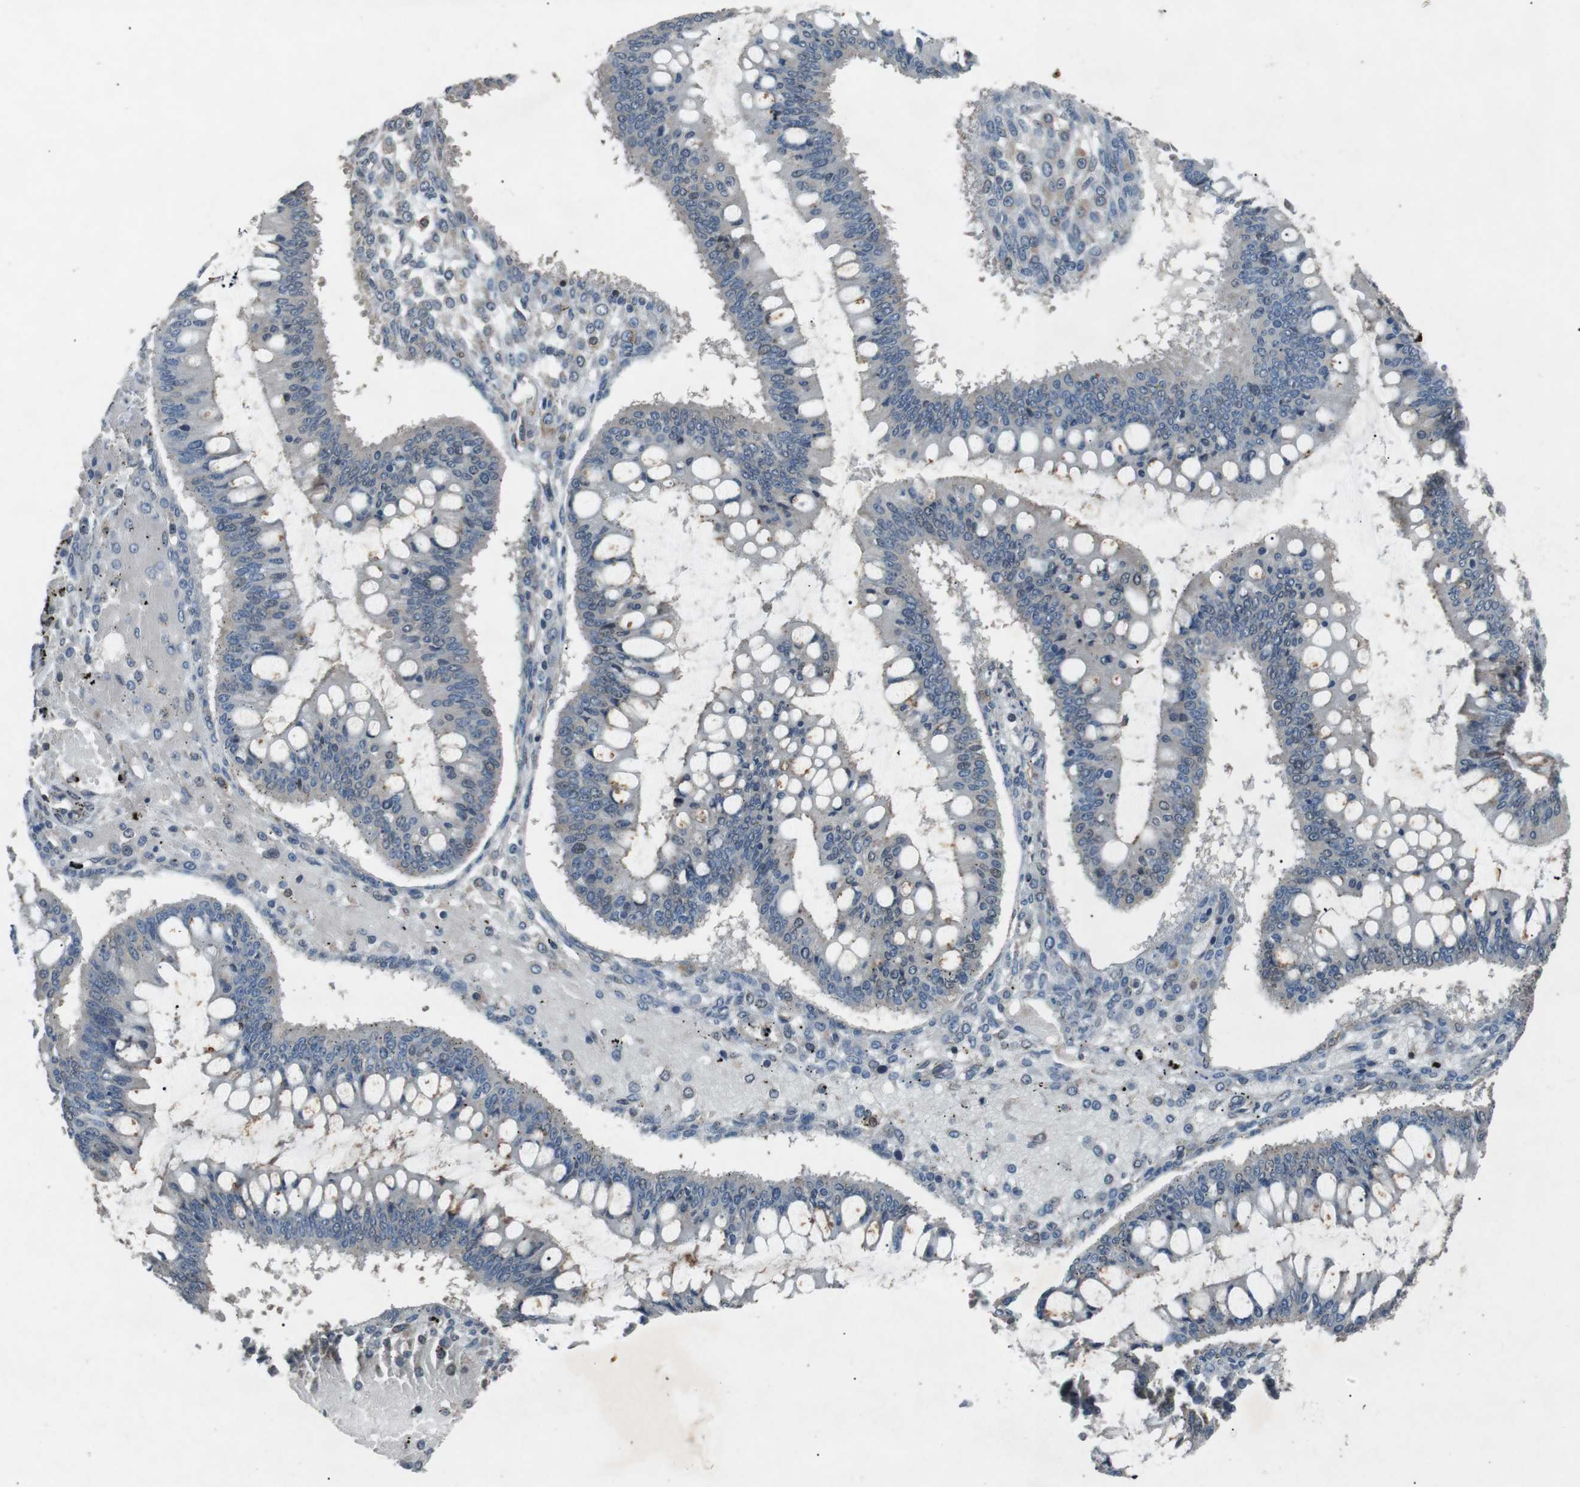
{"staining": {"intensity": "negative", "quantity": "none", "location": "none"}, "tissue": "ovarian cancer", "cell_type": "Tumor cells", "image_type": "cancer", "snomed": [{"axis": "morphology", "description": "Cystadenocarcinoma, mucinous, NOS"}, {"axis": "topography", "description": "Ovary"}], "caption": "High power microscopy histopathology image of an immunohistochemistry photomicrograph of mucinous cystadenocarcinoma (ovarian), revealing no significant positivity in tumor cells.", "gene": "NEK7", "patient": {"sex": "female", "age": 73}}